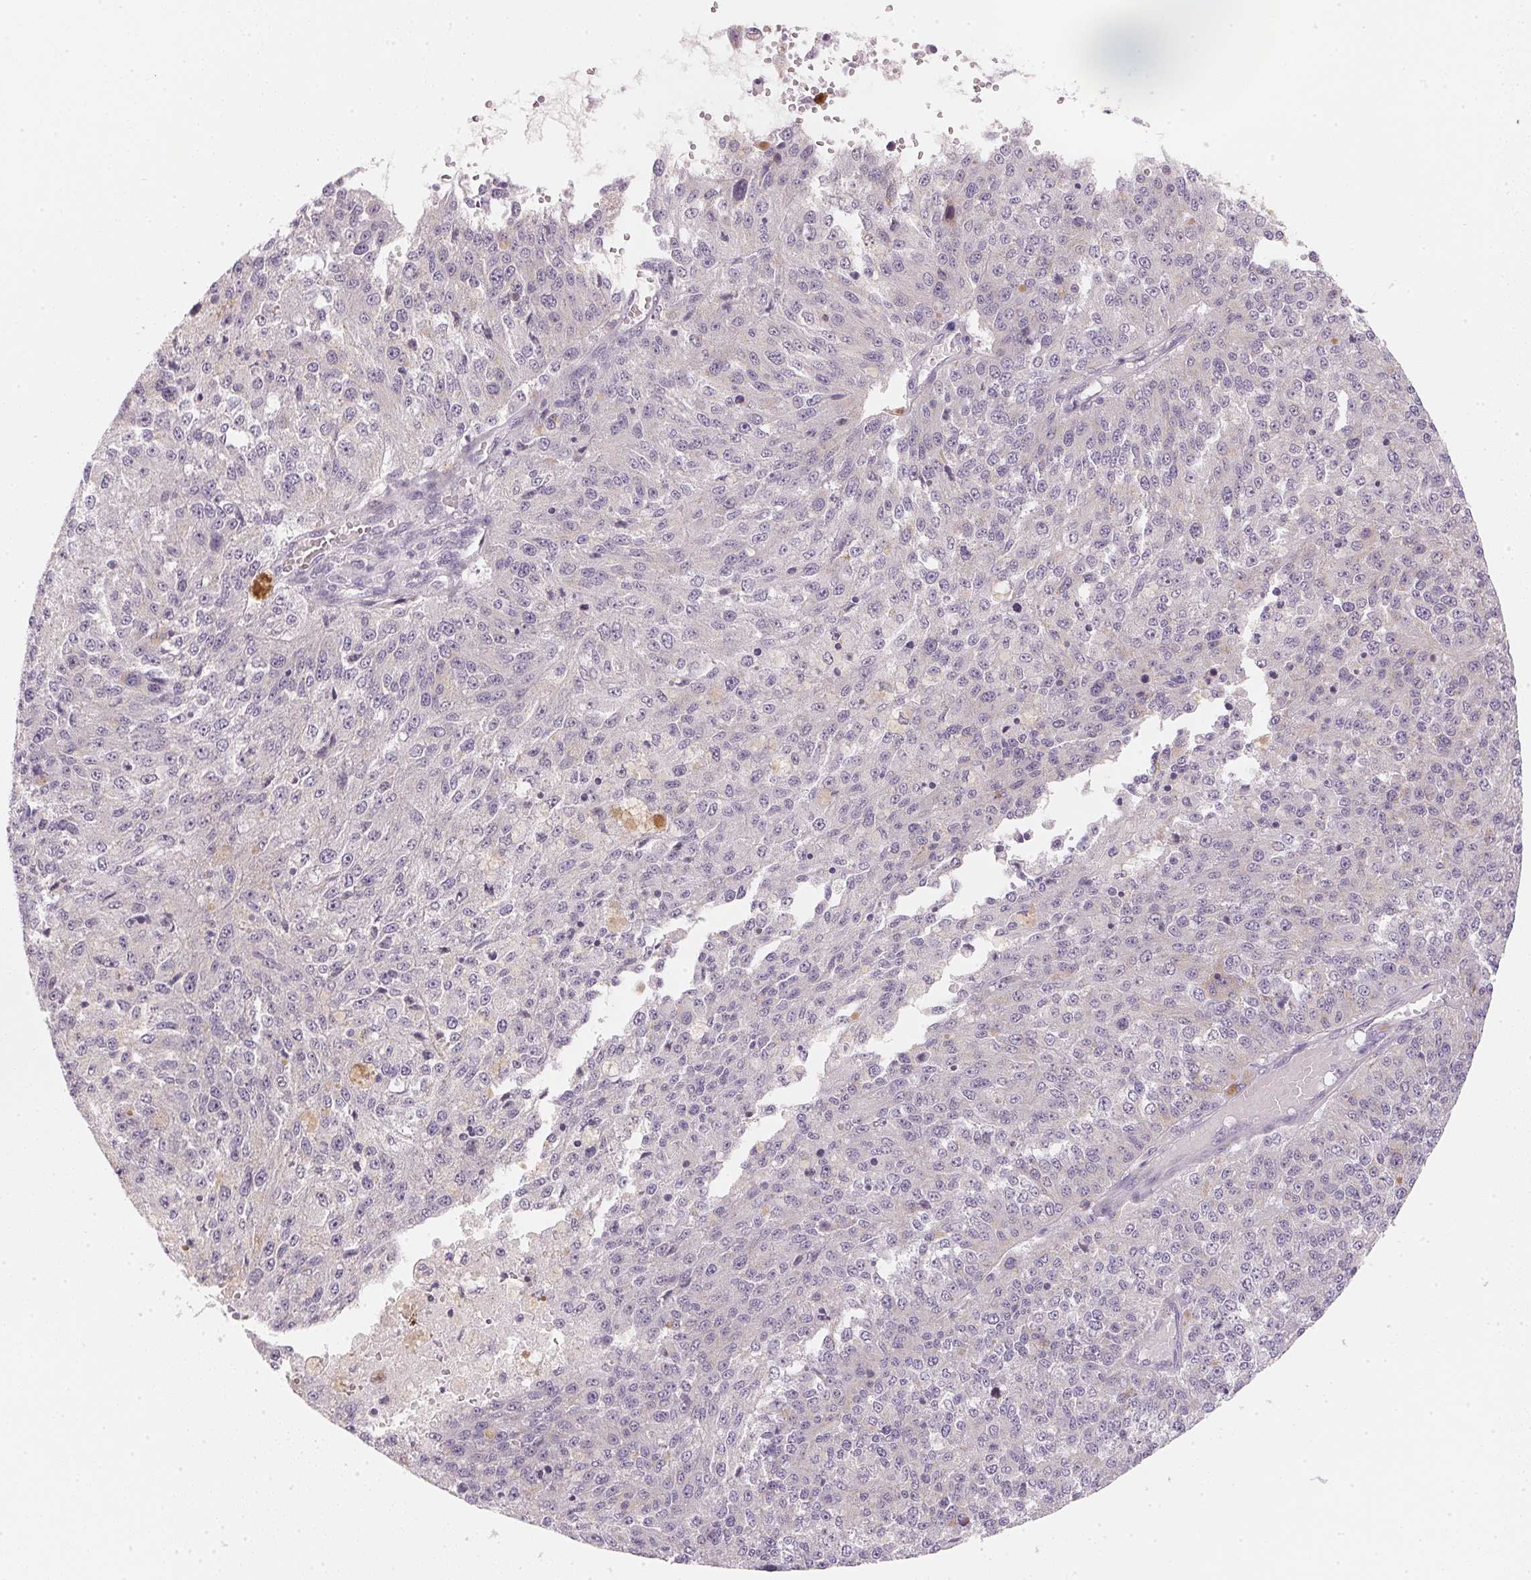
{"staining": {"intensity": "negative", "quantity": "none", "location": "none"}, "tissue": "melanoma", "cell_type": "Tumor cells", "image_type": "cancer", "snomed": [{"axis": "morphology", "description": "Malignant melanoma, Metastatic site"}, {"axis": "topography", "description": "Lymph node"}], "caption": "Photomicrograph shows no significant protein staining in tumor cells of malignant melanoma (metastatic site).", "gene": "GIPC2", "patient": {"sex": "female", "age": 64}}